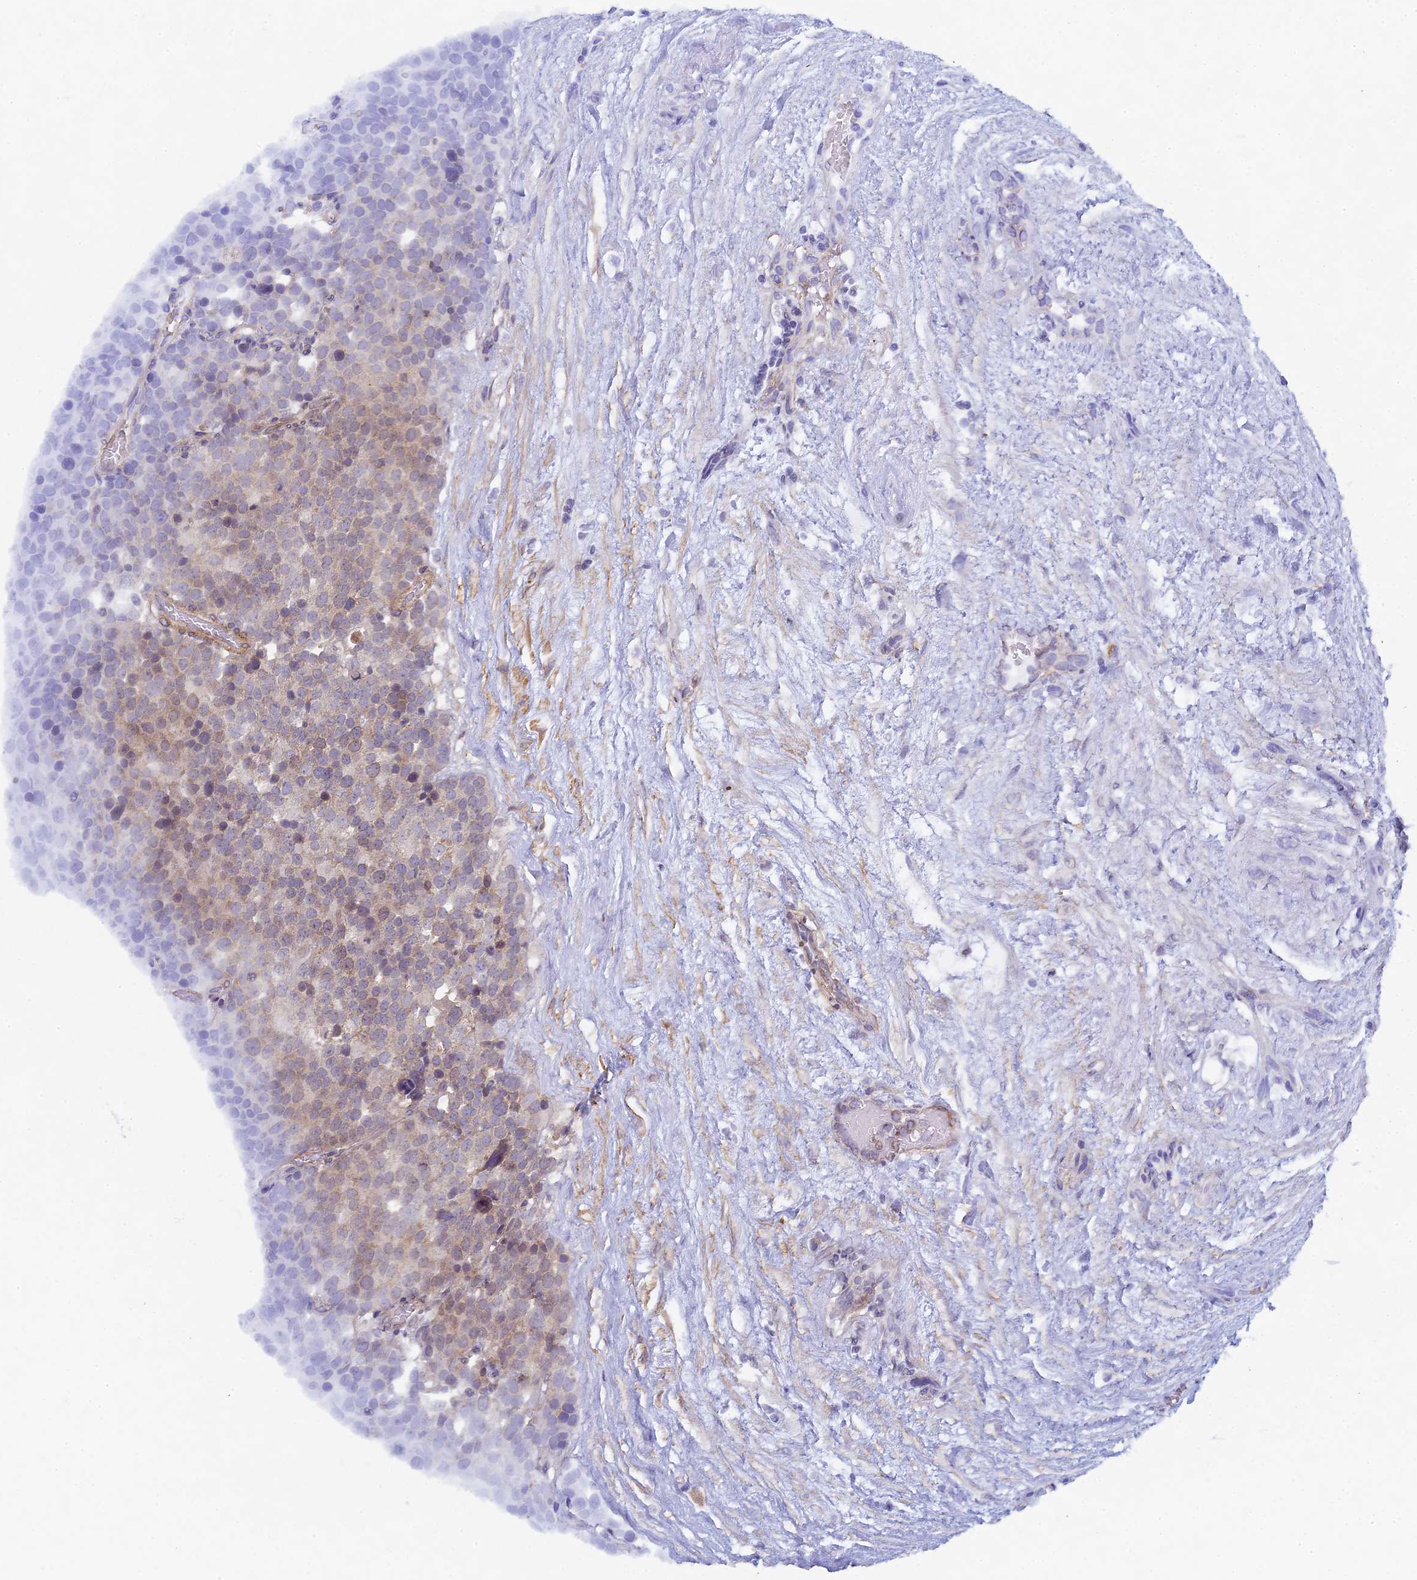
{"staining": {"intensity": "weak", "quantity": "<25%", "location": "cytoplasmic/membranous"}, "tissue": "testis cancer", "cell_type": "Tumor cells", "image_type": "cancer", "snomed": [{"axis": "morphology", "description": "Seminoma, NOS"}, {"axis": "topography", "description": "Testis"}], "caption": "DAB immunohistochemical staining of testis cancer displays no significant staining in tumor cells.", "gene": "DIXDC1", "patient": {"sex": "male", "age": 71}}